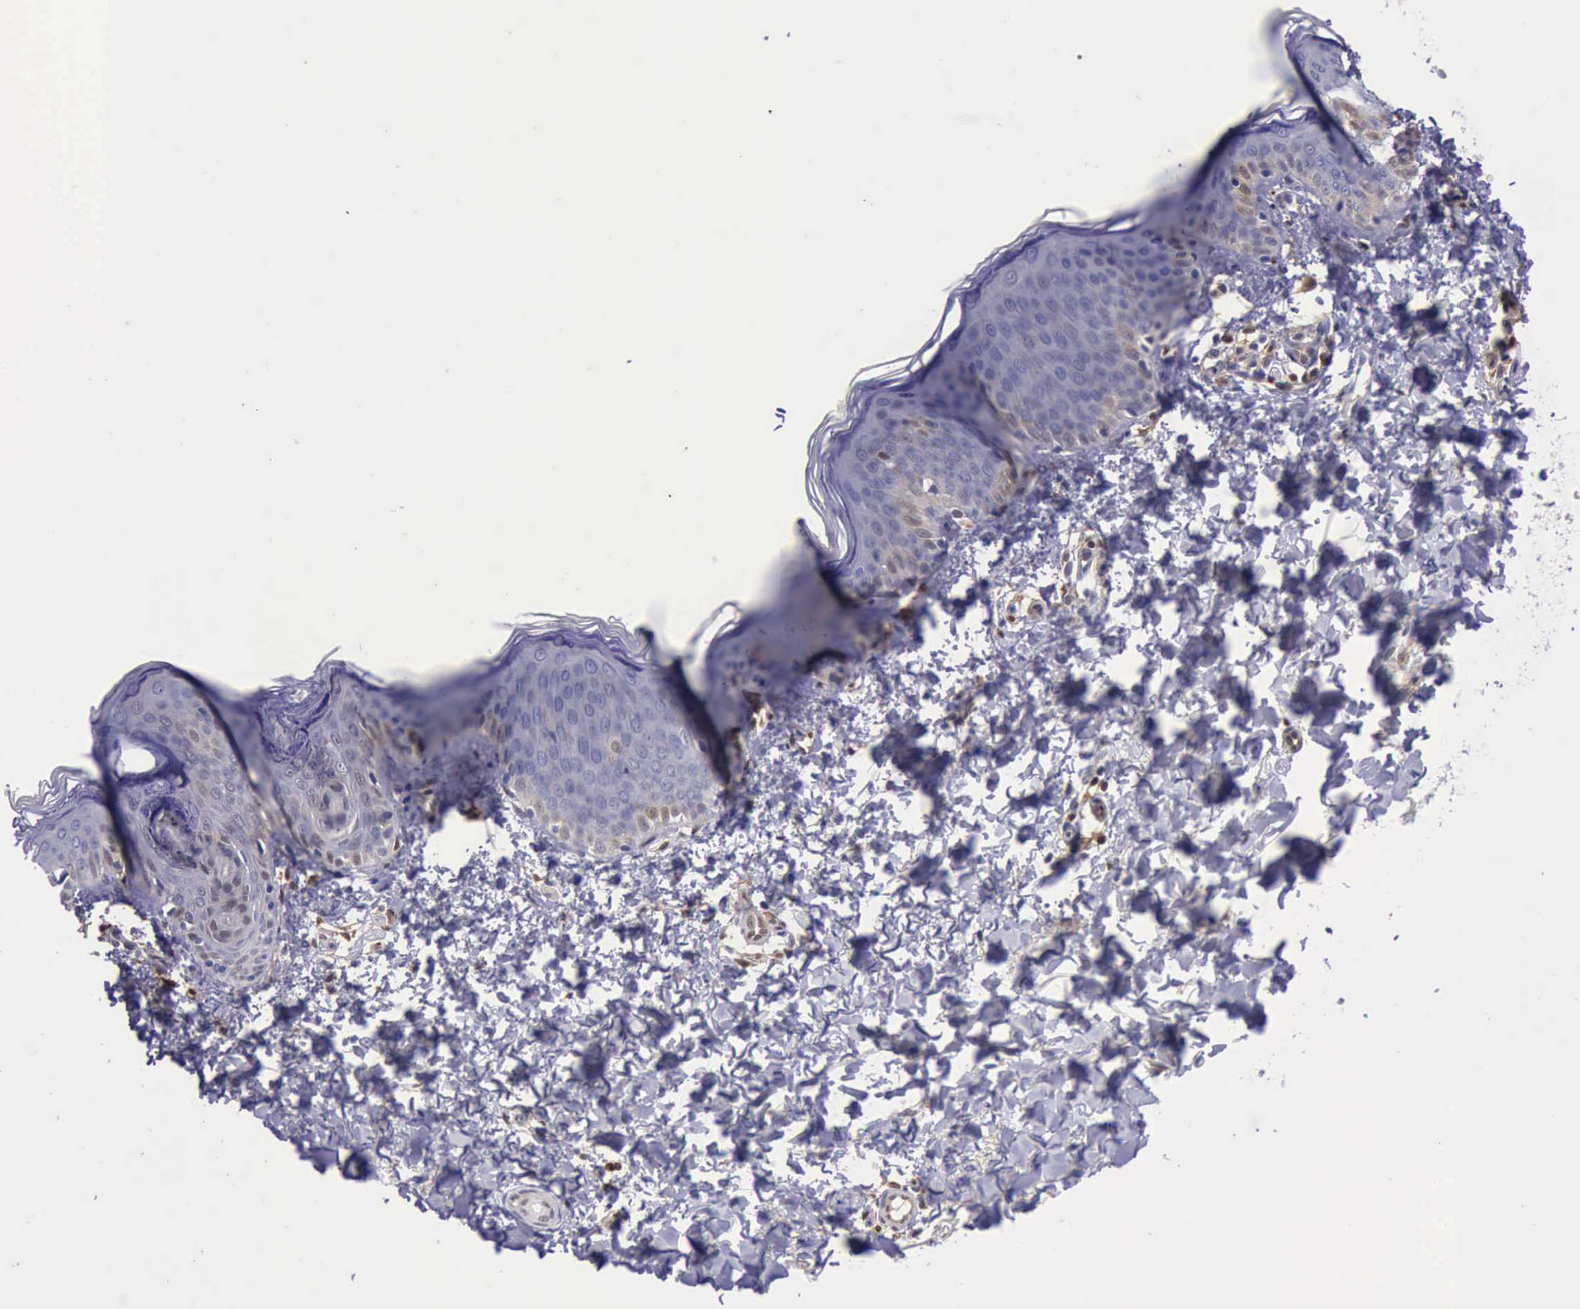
{"staining": {"intensity": "negative", "quantity": "none", "location": "none"}, "tissue": "skin", "cell_type": "Fibroblasts", "image_type": "normal", "snomed": [{"axis": "morphology", "description": "Normal tissue, NOS"}, {"axis": "topography", "description": "Skin"}], "caption": "A histopathology image of human skin is negative for staining in fibroblasts.", "gene": "TYMP", "patient": {"sex": "female", "age": 4}}